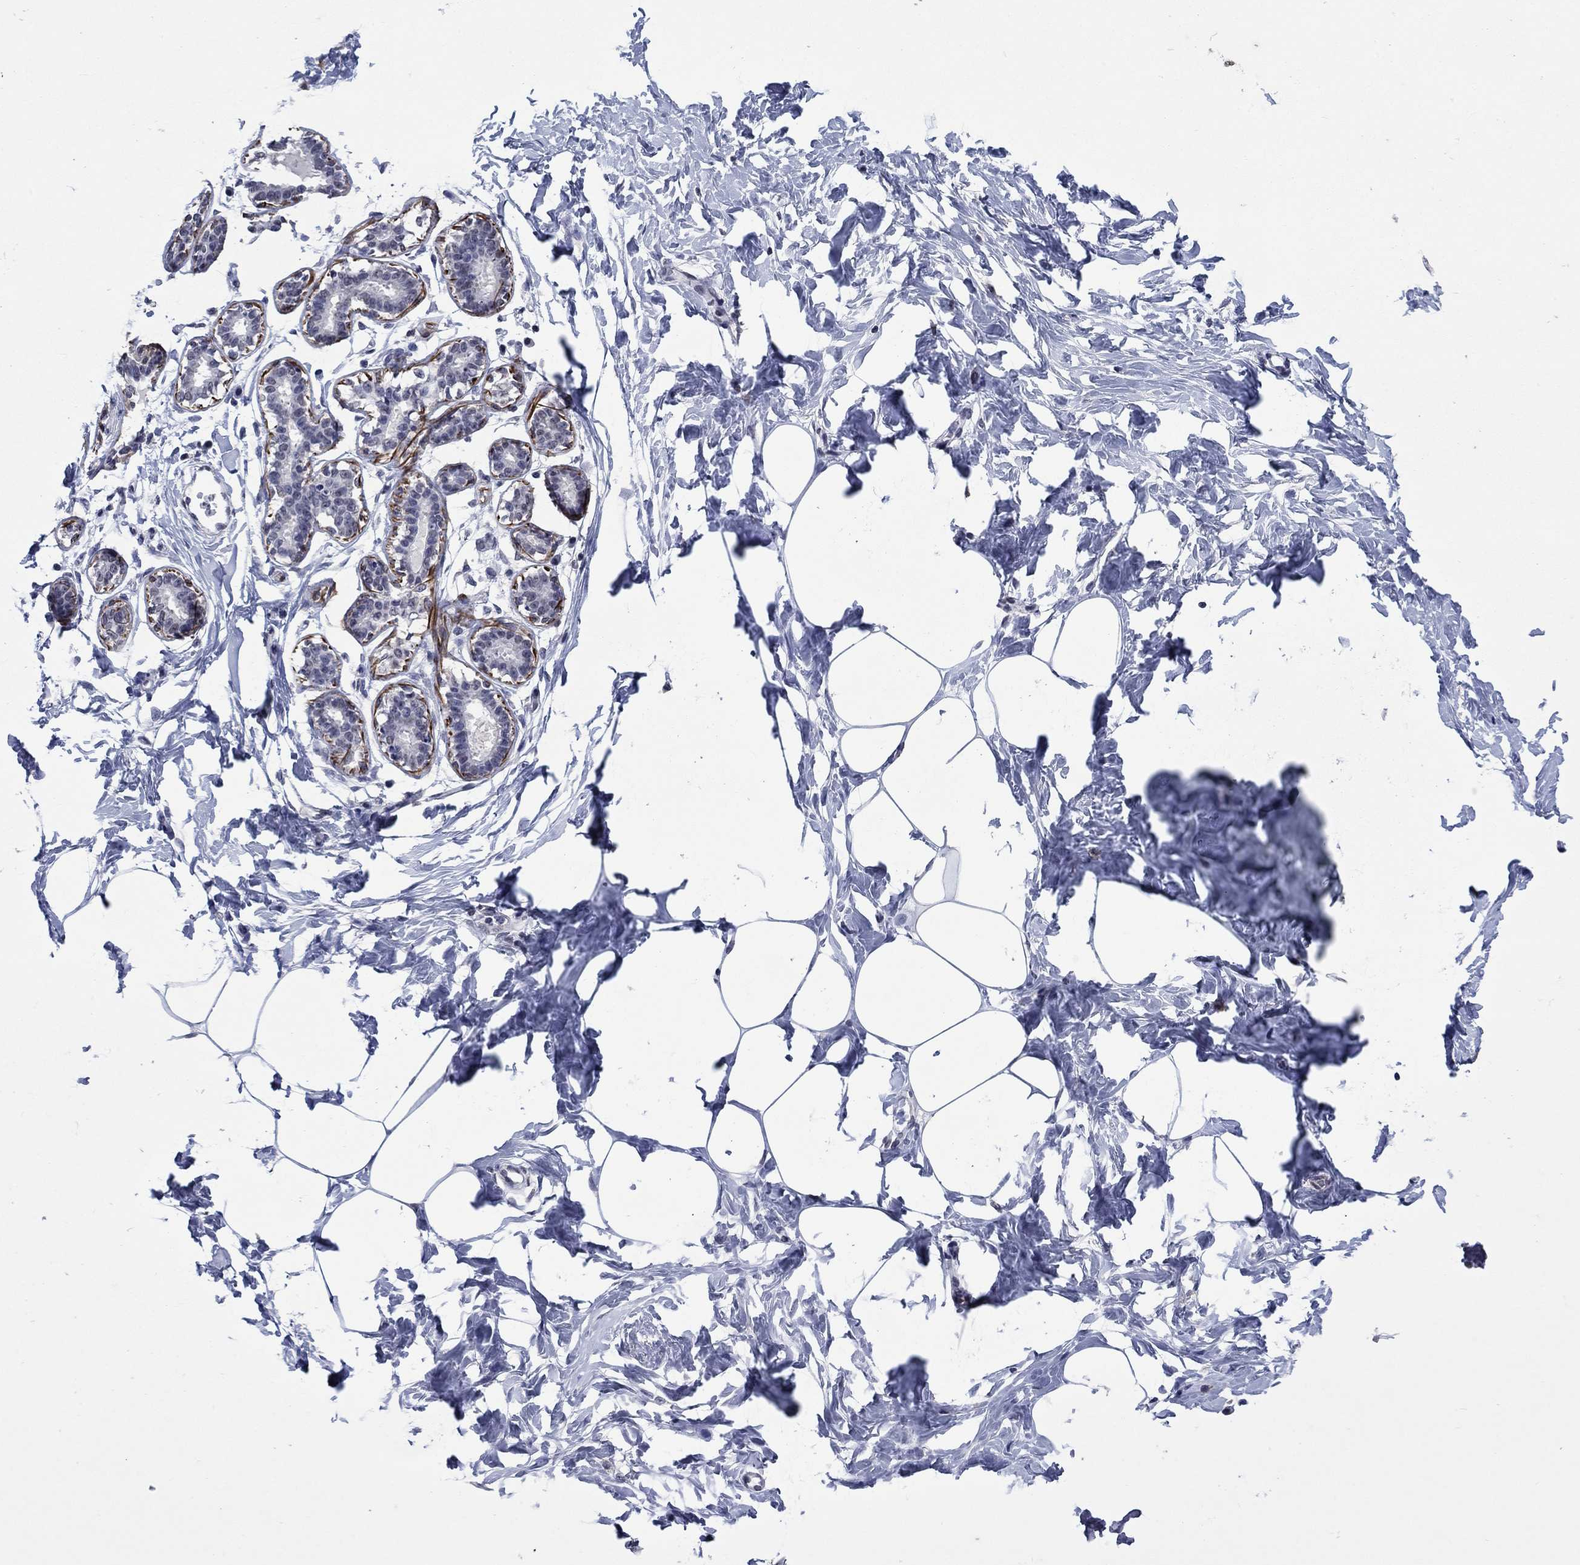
{"staining": {"intensity": "negative", "quantity": "none", "location": "none"}, "tissue": "breast", "cell_type": "Adipocytes", "image_type": "normal", "snomed": [{"axis": "morphology", "description": "Normal tissue, NOS"}, {"axis": "morphology", "description": "Lobular carcinoma, in situ"}, {"axis": "topography", "description": "Breast"}], "caption": "An IHC photomicrograph of normal breast is shown. There is no staining in adipocytes of breast. Brightfield microscopy of IHC stained with DAB (brown) and hematoxylin (blue), captured at high magnification.", "gene": "TYMS", "patient": {"sex": "female", "age": 35}}